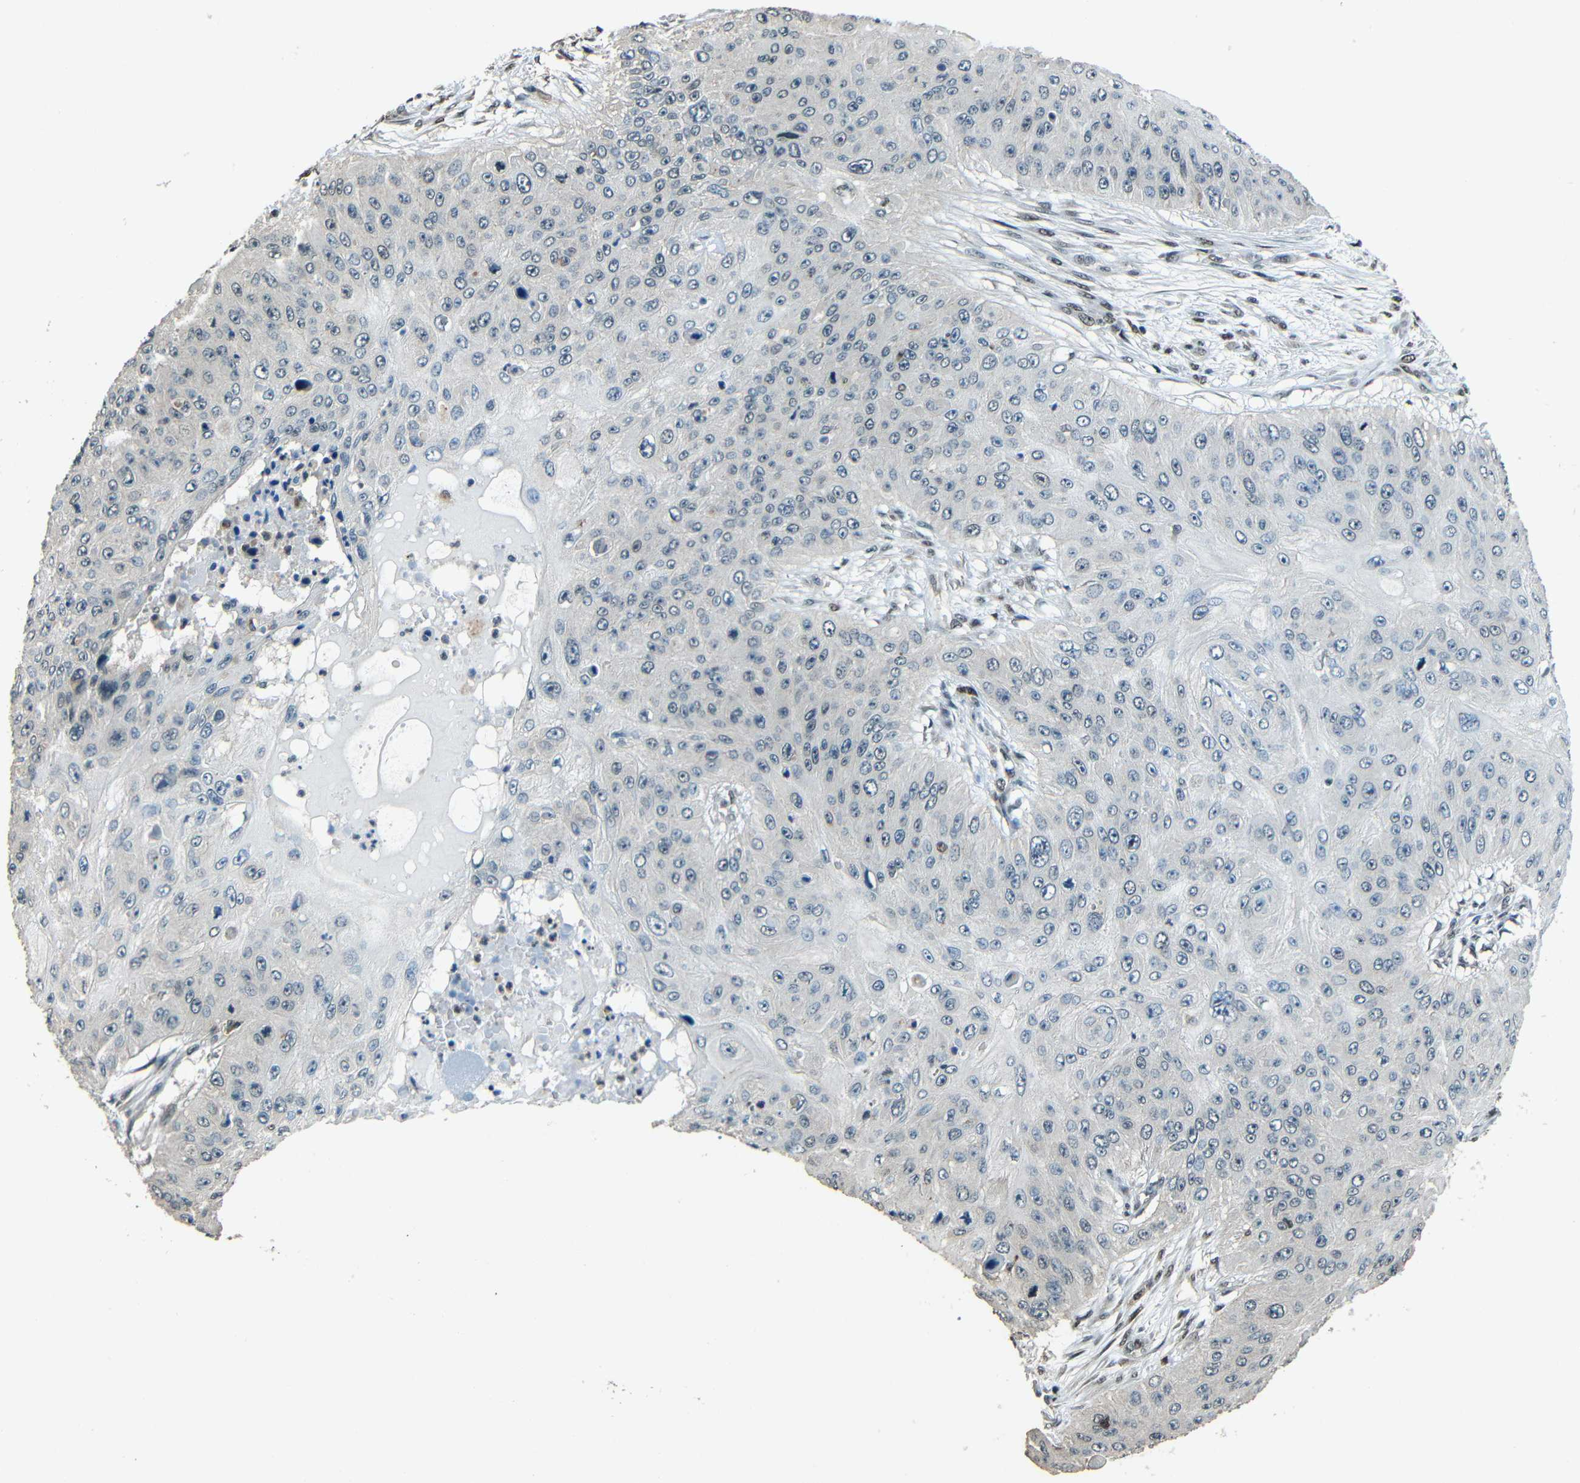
{"staining": {"intensity": "negative", "quantity": "none", "location": "none"}, "tissue": "skin cancer", "cell_type": "Tumor cells", "image_type": "cancer", "snomed": [{"axis": "morphology", "description": "Squamous cell carcinoma, NOS"}, {"axis": "topography", "description": "Skin"}], "caption": "Squamous cell carcinoma (skin) was stained to show a protein in brown. There is no significant staining in tumor cells.", "gene": "PSIP1", "patient": {"sex": "female", "age": 80}}